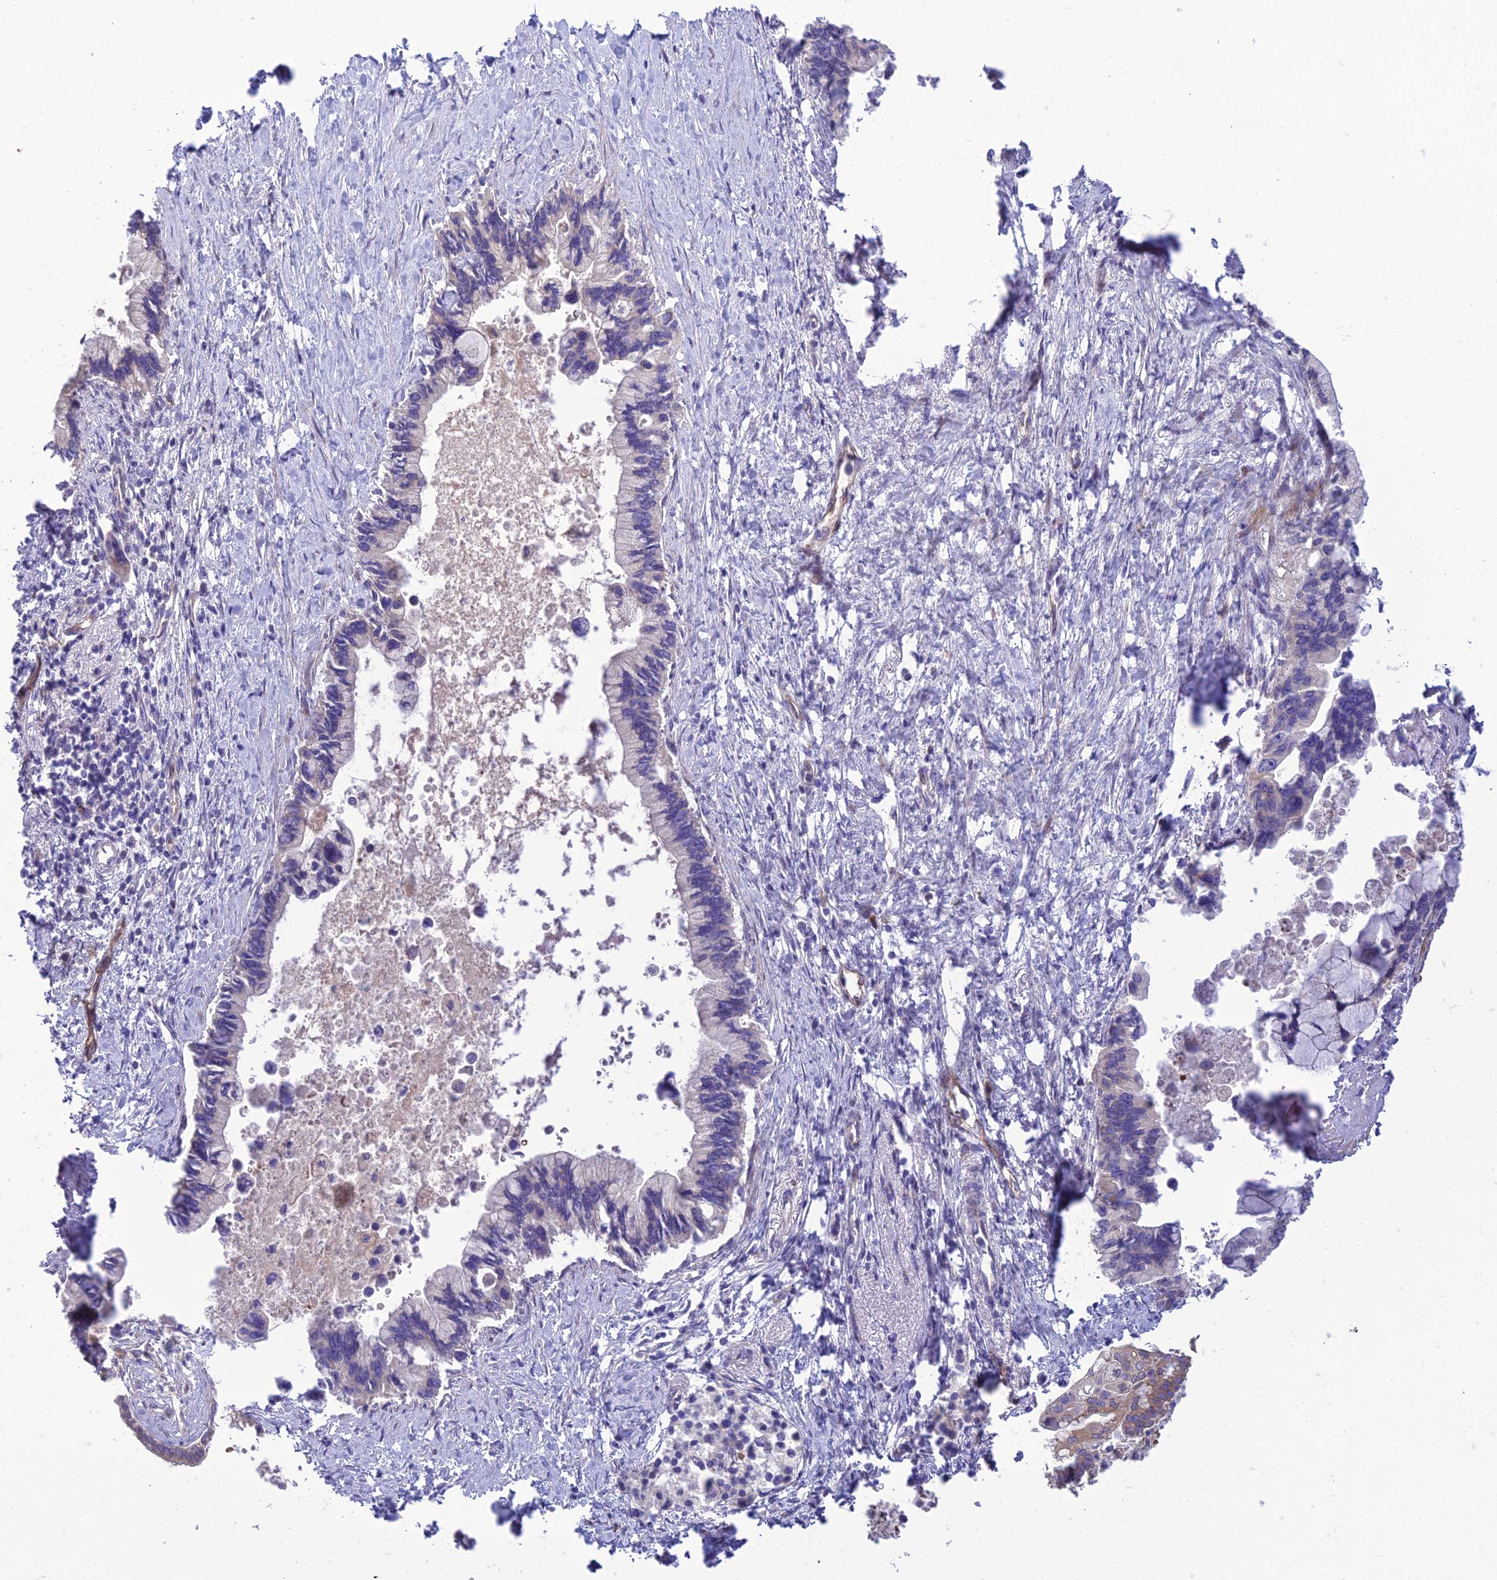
{"staining": {"intensity": "negative", "quantity": "none", "location": "none"}, "tissue": "pancreatic cancer", "cell_type": "Tumor cells", "image_type": "cancer", "snomed": [{"axis": "morphology", "description": "Adenocarcinoma, NOS"}, {"axis": "topography", "description": "Pancreas"}], "caption": "DAB immunohistochemical staining of pancreatic adenocarcinoma demonstrates no significant positivity in tumor cells.", "gene": "SEL1L3", "patient": {"sex": "female", "age": 83}}